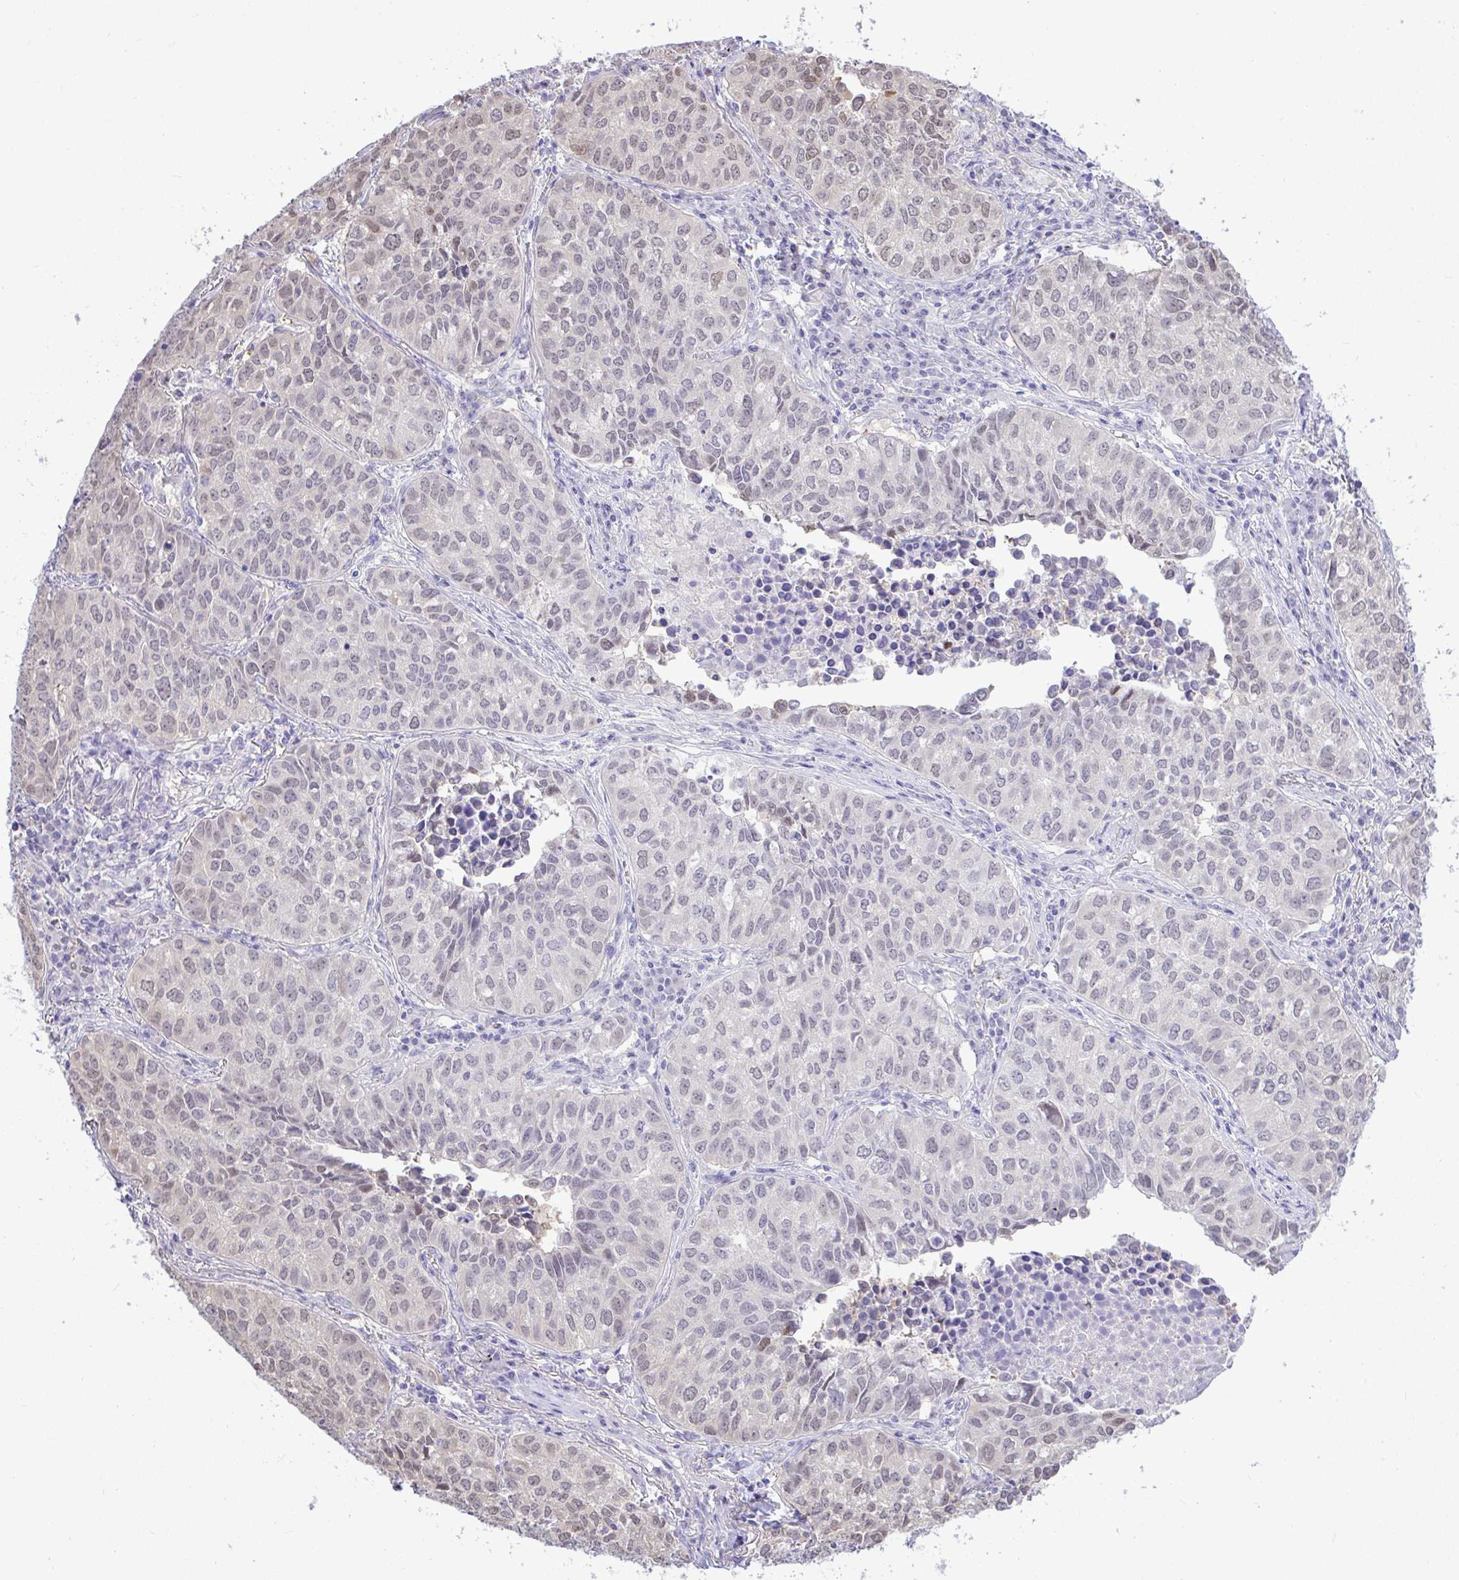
{"staining": {"intensity": "weak", "quantity": "<25%", "location": "nuclear"}, "tissue": "lung cancer", "cell_type": "Tumor cells", "image_type": "cancer", "snomed": [{"axis": "morphology", "description": "Adenocarcinoma, NOS"}, {"axis": "topography", "description": "Lung"}], "caption": "Immunohistochemistry (IHC) photomicrograph of human lung cancer (adenocarcinoma) stained for a protein (brown), which displays no expression in tumor cells. (Stains: DAB immunohistochemistry (IHC) with hematoxylin counter stain, Microscopy: brightfield microscopy at high magnification).", "gene": "ZNF485", "patient": {"sex": "female", "age": 50}}